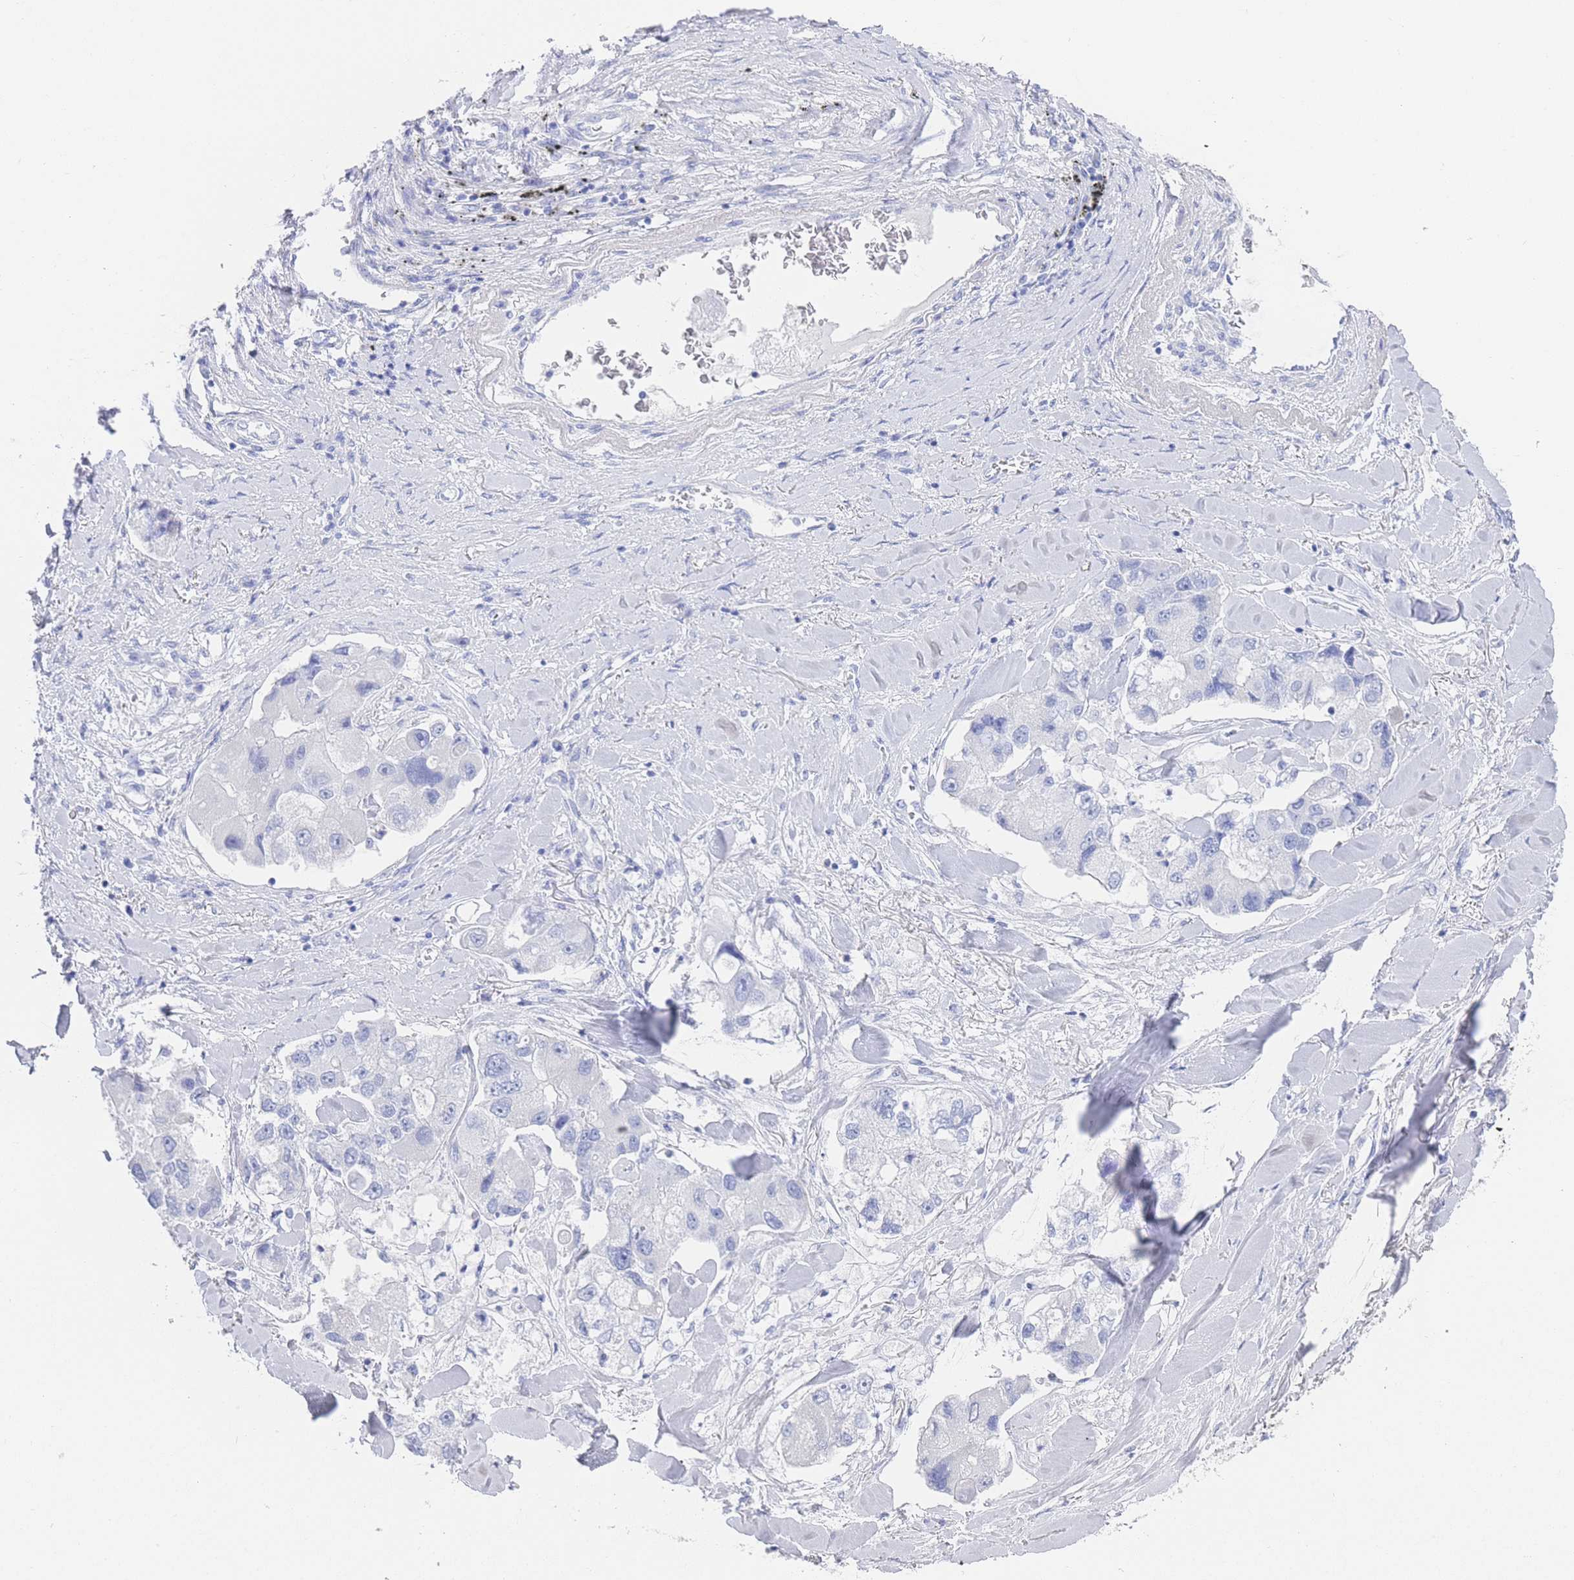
{"staining": {"intensity": "negative", "quantity": "none", "location": "none"}, "tissue": "lung cancer", "cell_type": "Tumor cells", "image_type": "cancer", "snomed": [{"axis": "morphology", "description": "Adenocarcinoma, NOS"}, {"axis": "topography", "description": "Lung"}], "caption": "DAB (3,3'-diaminobenzidine) immunohistochemical staining of human lung adenocarcinoma exhibits no significant expression in tumor cells.", "gene": "LRRC37A", "patient": {"sex": "female", "age": 54}}